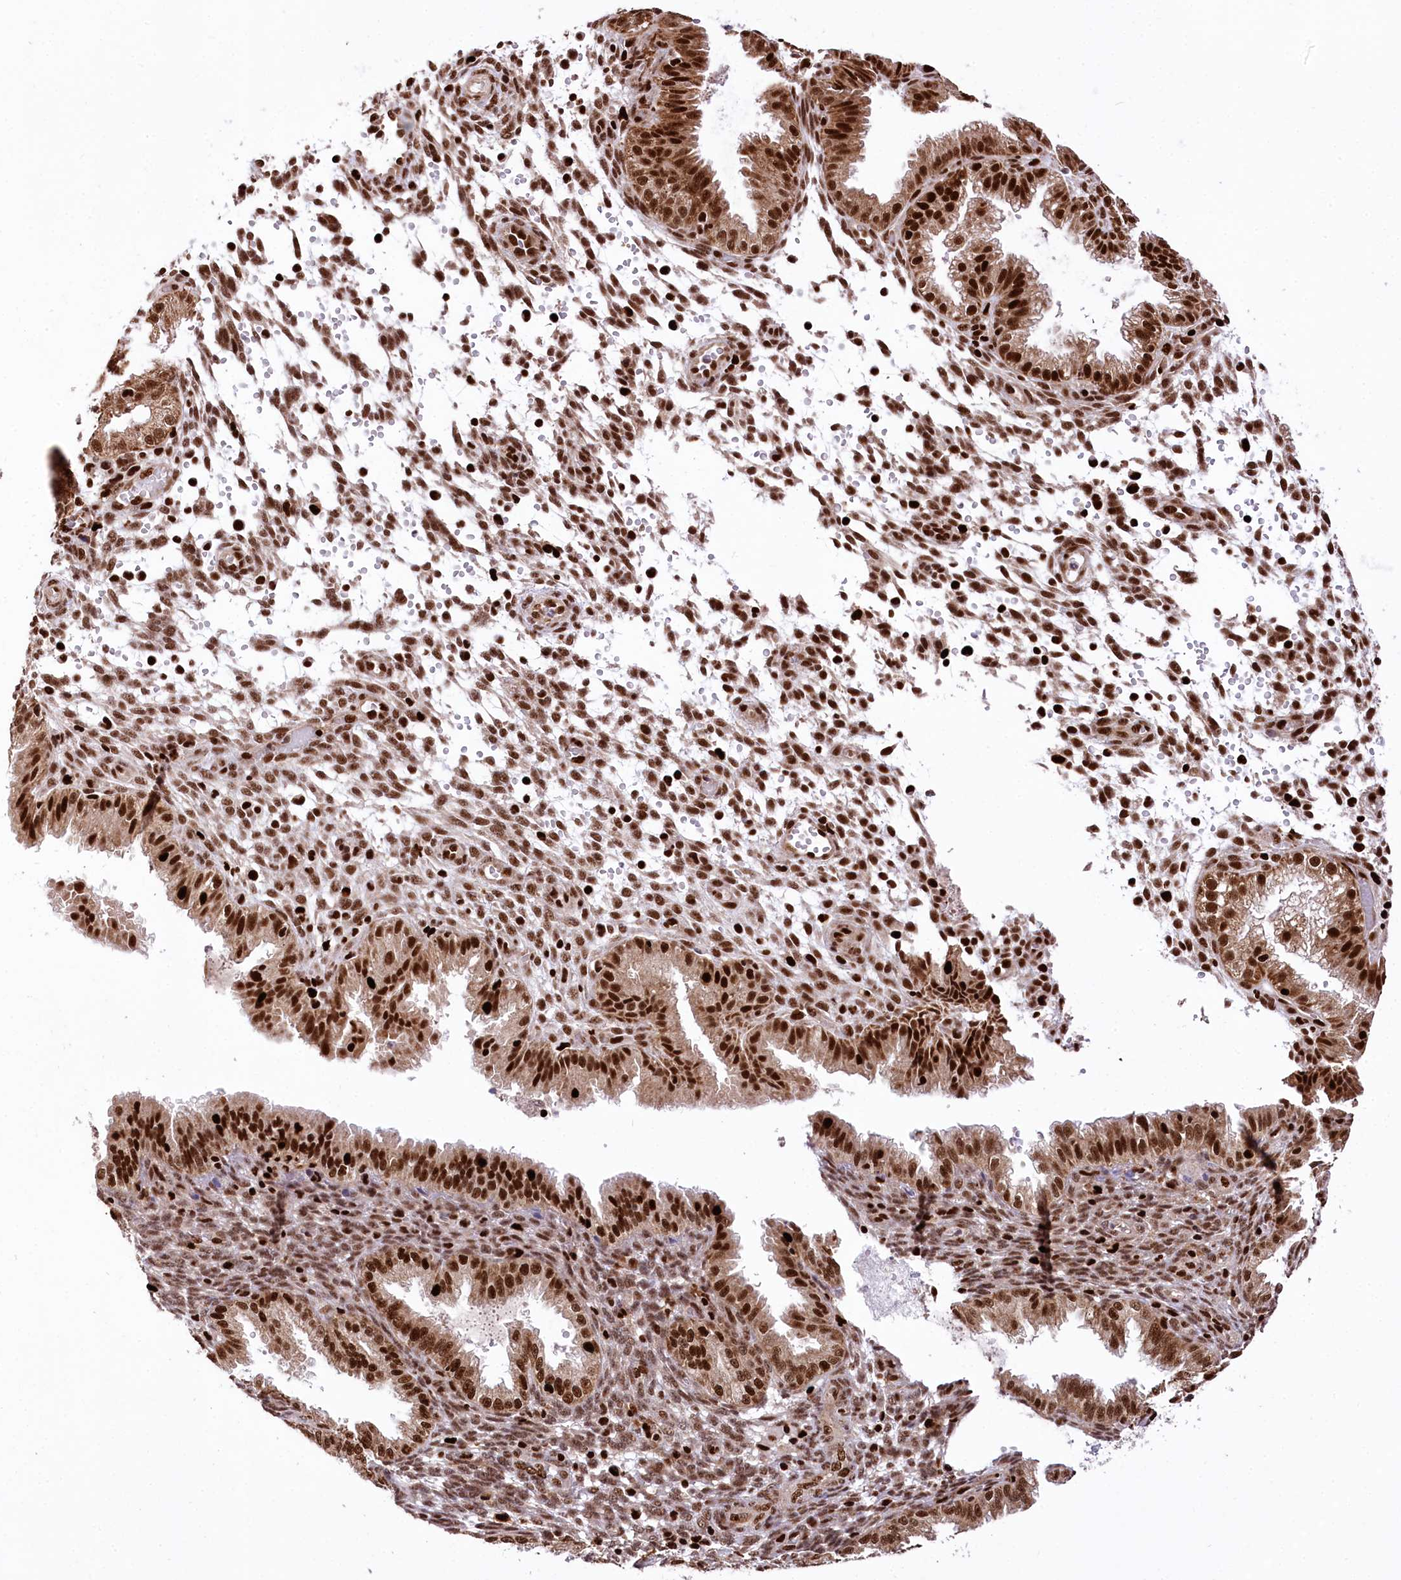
{"staining": {"intensity": "moderate", "quantity": "25%-75%", "location": "nuclear"}, "tissue": "endometrium", "cell_type": "Cells in endometrial stroma", "image_type": "normal", "snomed": [{"axis": "morphology", "description": "Normal tissue, NOS"}, {"axis": "topography", "description": "Endometrium"}], "caption": "Unremarkable endometrium reveals moderate nuclear positivity in about 25%-75% of cells in endometrial stroma.", "gene": "FIGN", "patient": {"sex": "female", "age": 33}}